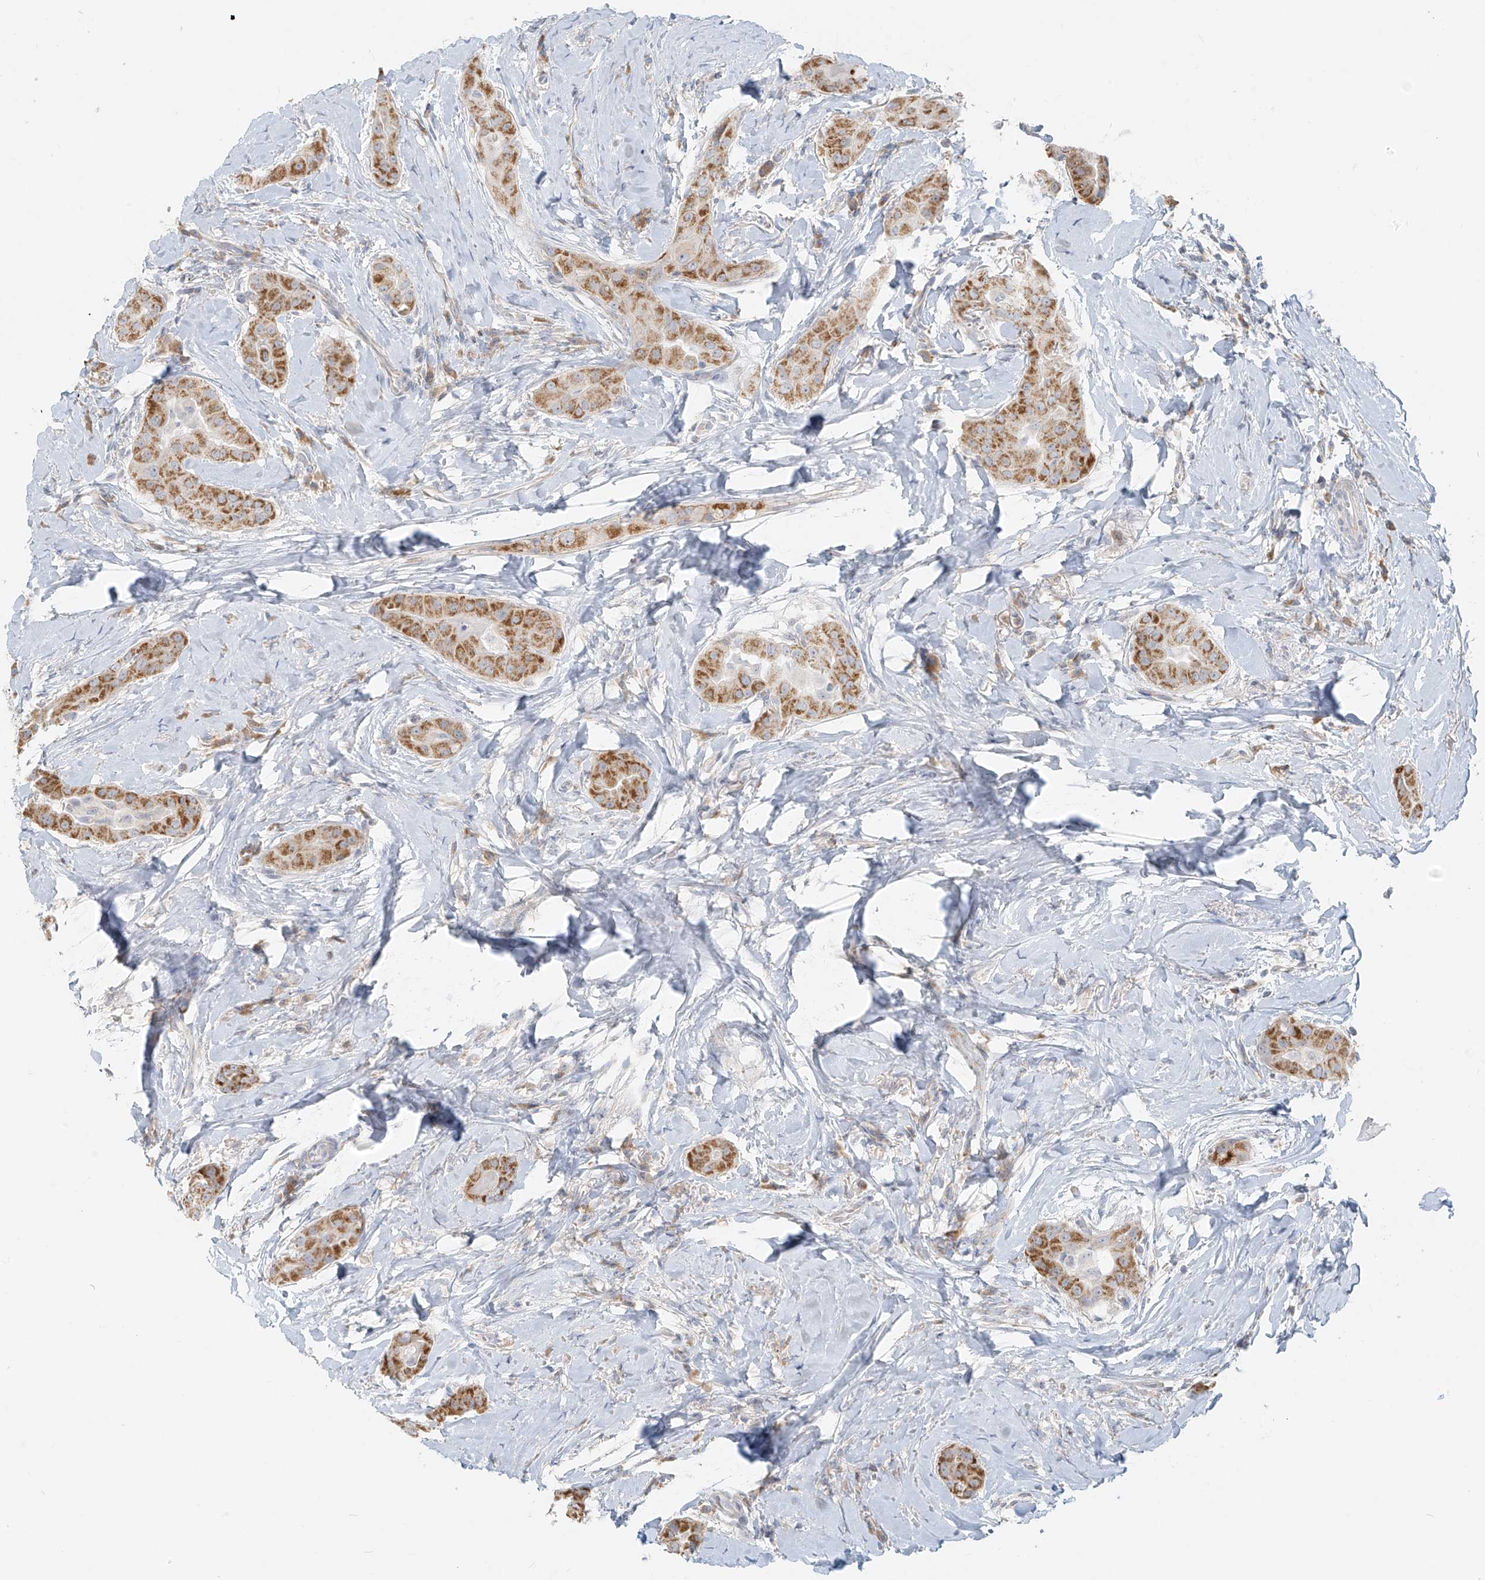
{"staining": {"intensity": "moderate", "quantity": ">75%", "location": "cytoplasmic/membranous"}, "tissue": "thyroid cancer", "cell_type": "Tumor cells", "image_type": "cancer", "snomed": [{"axis": "morphology", "description": "Papillary adenocarcinoma, NOS"}, {"axis": "topography", "description": "Thyroid gland"}], "caption": "Protein positivity by IHC demonstrates moderate cytoplasmic/membranous positivity in about >75% of tumor cells in thyroid papillary adenocarcinoma.", "gene": "UST", "patient": {"sex": "male", "age": 33}}